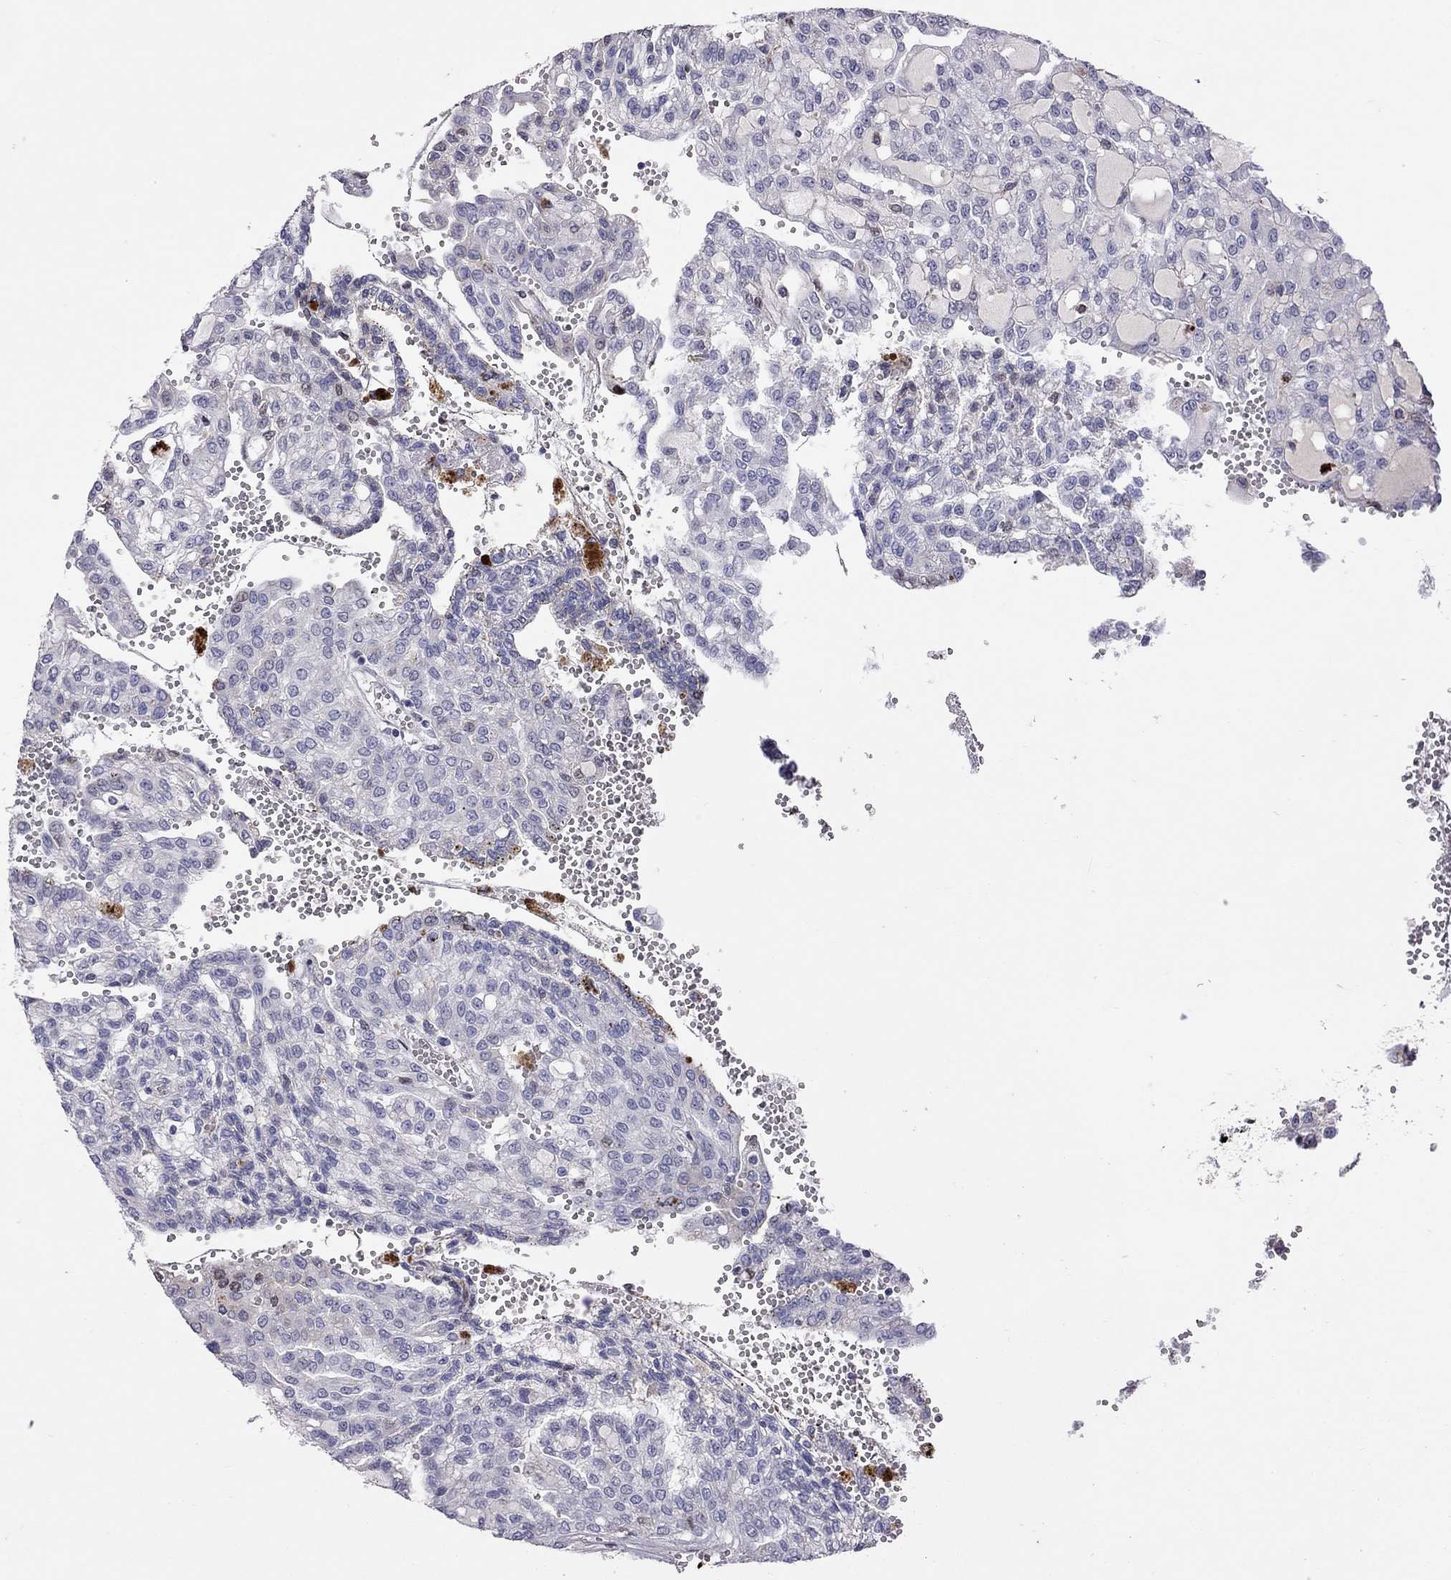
{"staining": {"intensity": "negative", "quantity": "none", "location": "none"}, "tissue": "renal cancer", "cell_type": "Tumor cells", "image_type": "cancer", "snomed": [{"axis": "morphology", "description": "Adenocarcinoma, NOS"}, {"axis": "topography", "description": "Kidney"}], "caption": "Tumor cells show no significant protein expression in adenocarcinoma (renal).", "gene": "SERPINA3", "patient": {"sex": "male", "age": 63}}